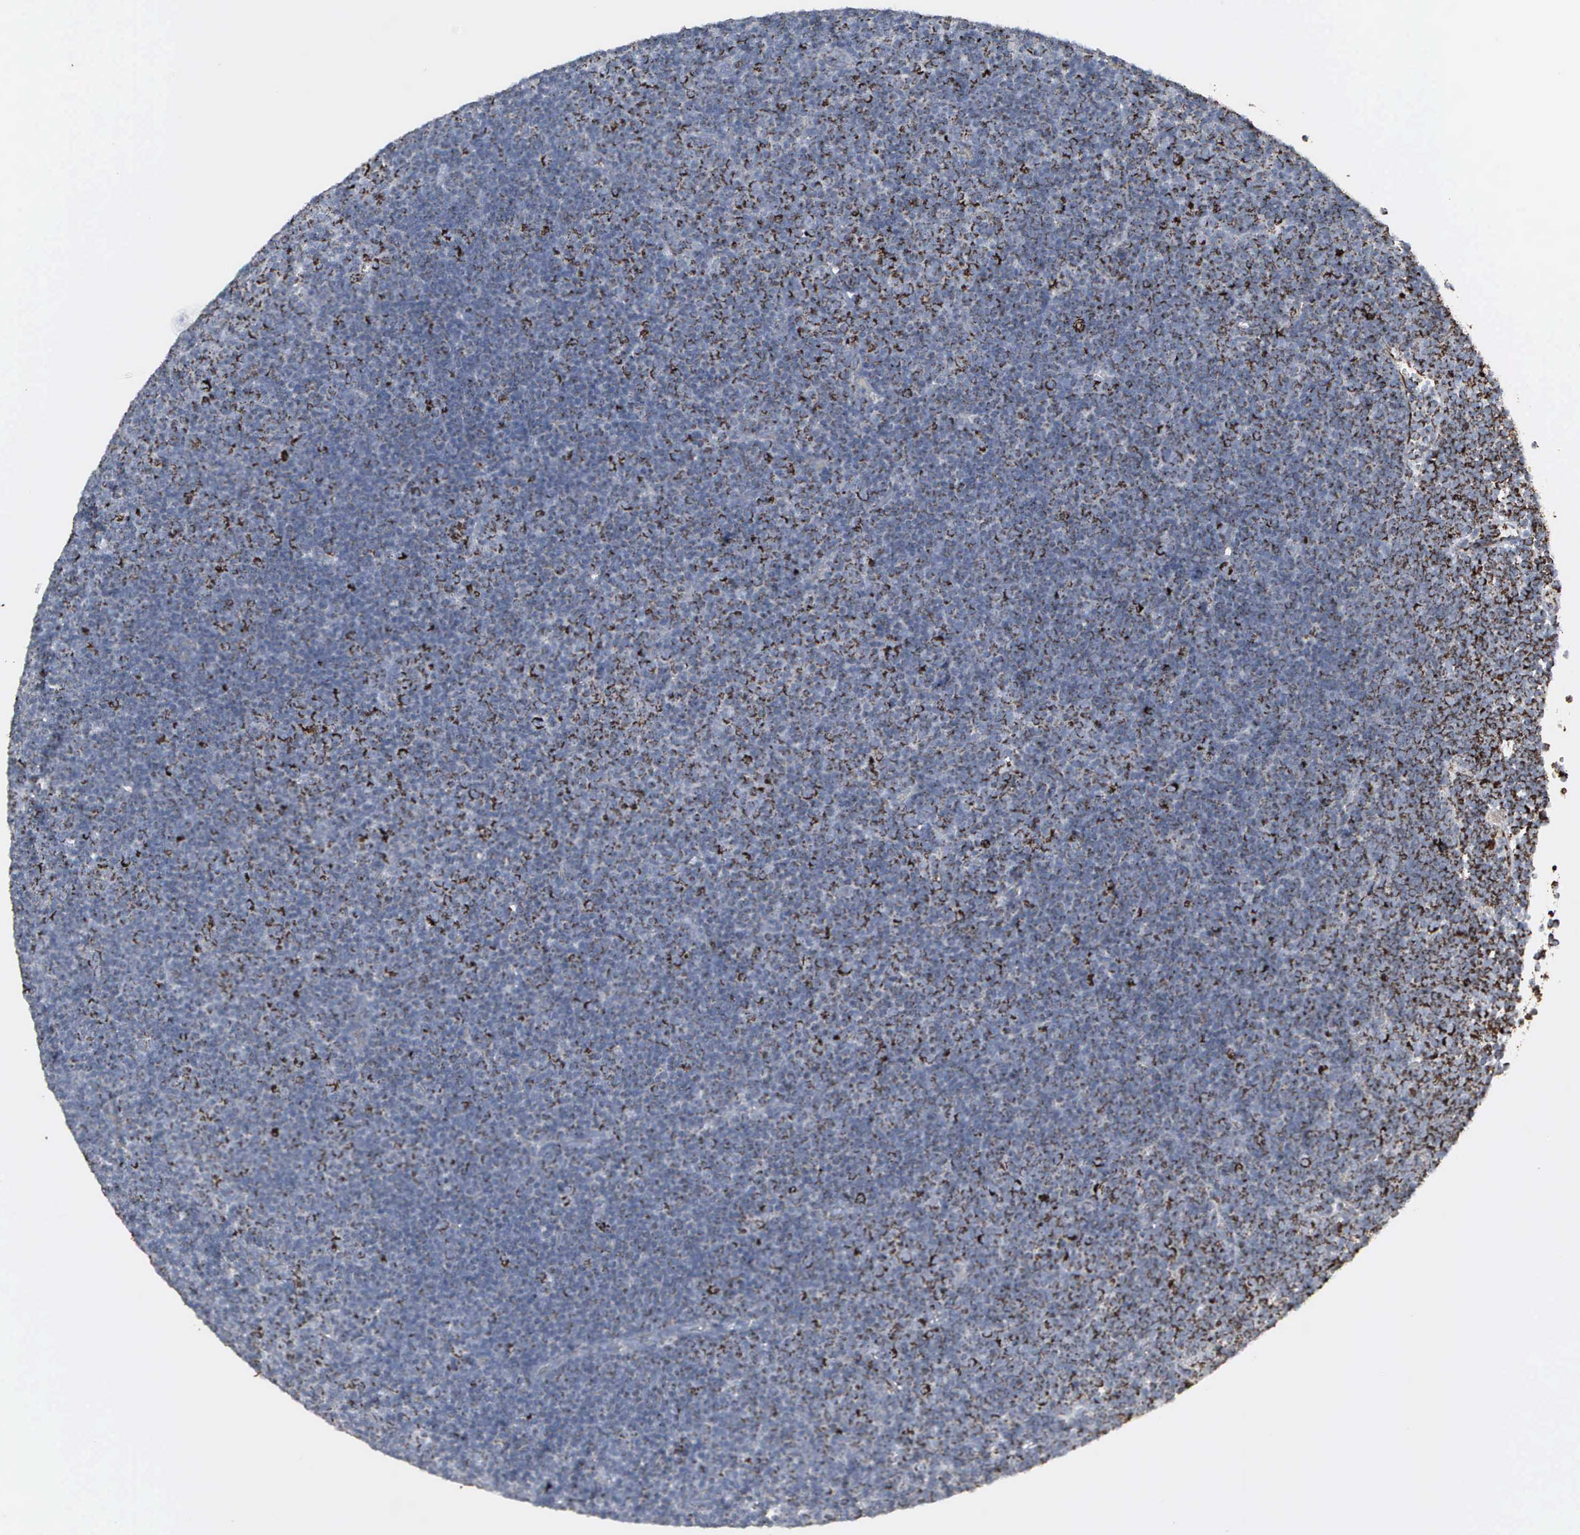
{"staining": {"intensity": "strong", "quantity": "25%-75%", "location": "cytoplasmic/membranous"}, "tissue": "lymphoma", "cell_type": "Tumor cells", "image_type": "cancer", "snomed": [{"axis": "morphology", "description": "Malignant lymphoma, non-Hodgkin's type, Low grade"}, {"axis": "topography", "description": "Lymph node"}], "caption": "Brown immunohistochemical staining in lymphoma exhibits strong cytoplasmic/membranous staining in approximately 25%-75% of tumor cells.", "gene": "HSPA9", "patient": {"sex": "male", "age": 57}}